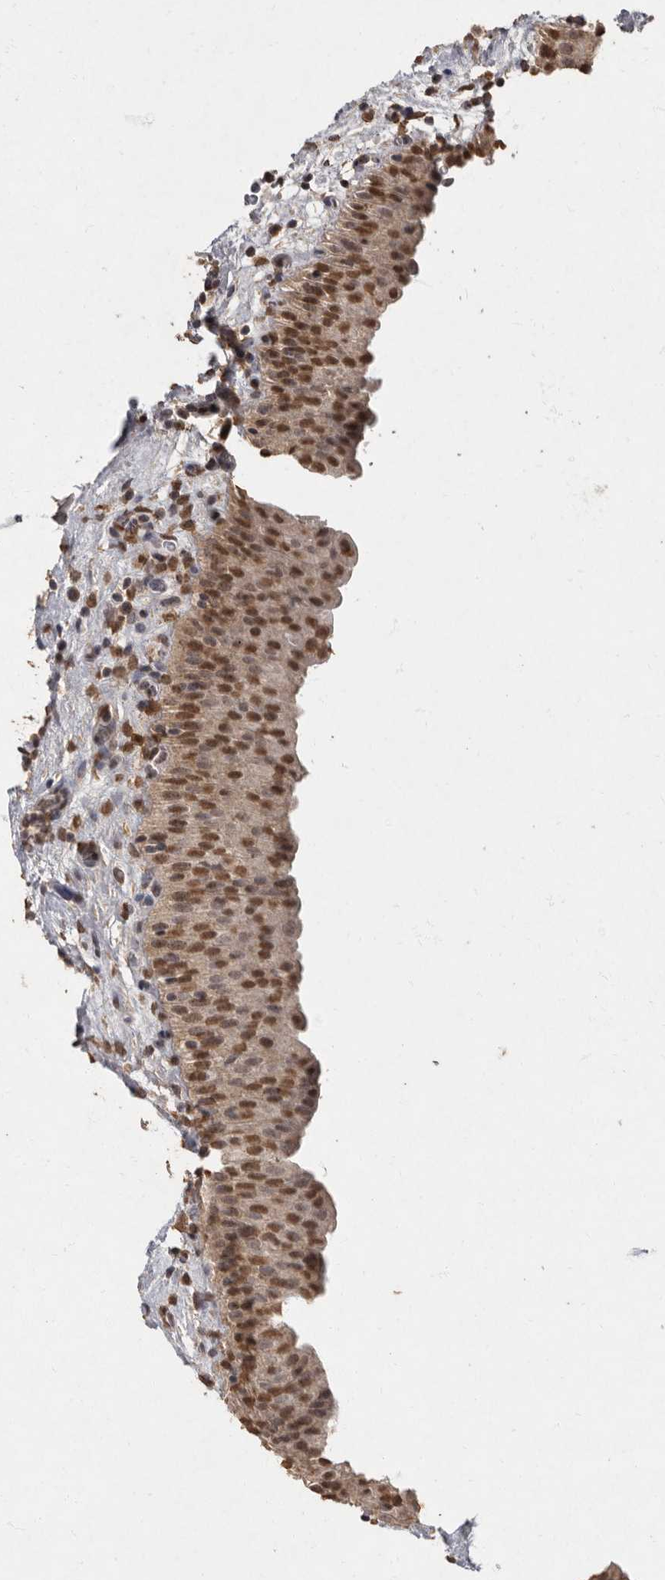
{"staining": {"intensity": "moderate", "quantity": ">75%", "location": "cytoplasmic/membranous,nuclear"}, "tissue": "urinary bladder", "cell_type": "Urothelial cells", "image_type": "normal", "snomed": [{"axis": "morphology", "description": "Normal tissue, NOS"}, {"axis": "topography", "description": "Urinary bladder"}], "caption": "This is an image of immunohistochemistry staining of unremarkable urinary bladder, which shows moderate expression in the cytoplasmic/membranous,nuclear of urothelial cells.", "gene": "NBL1", "patient": {"sex": "male", "age": 82}}